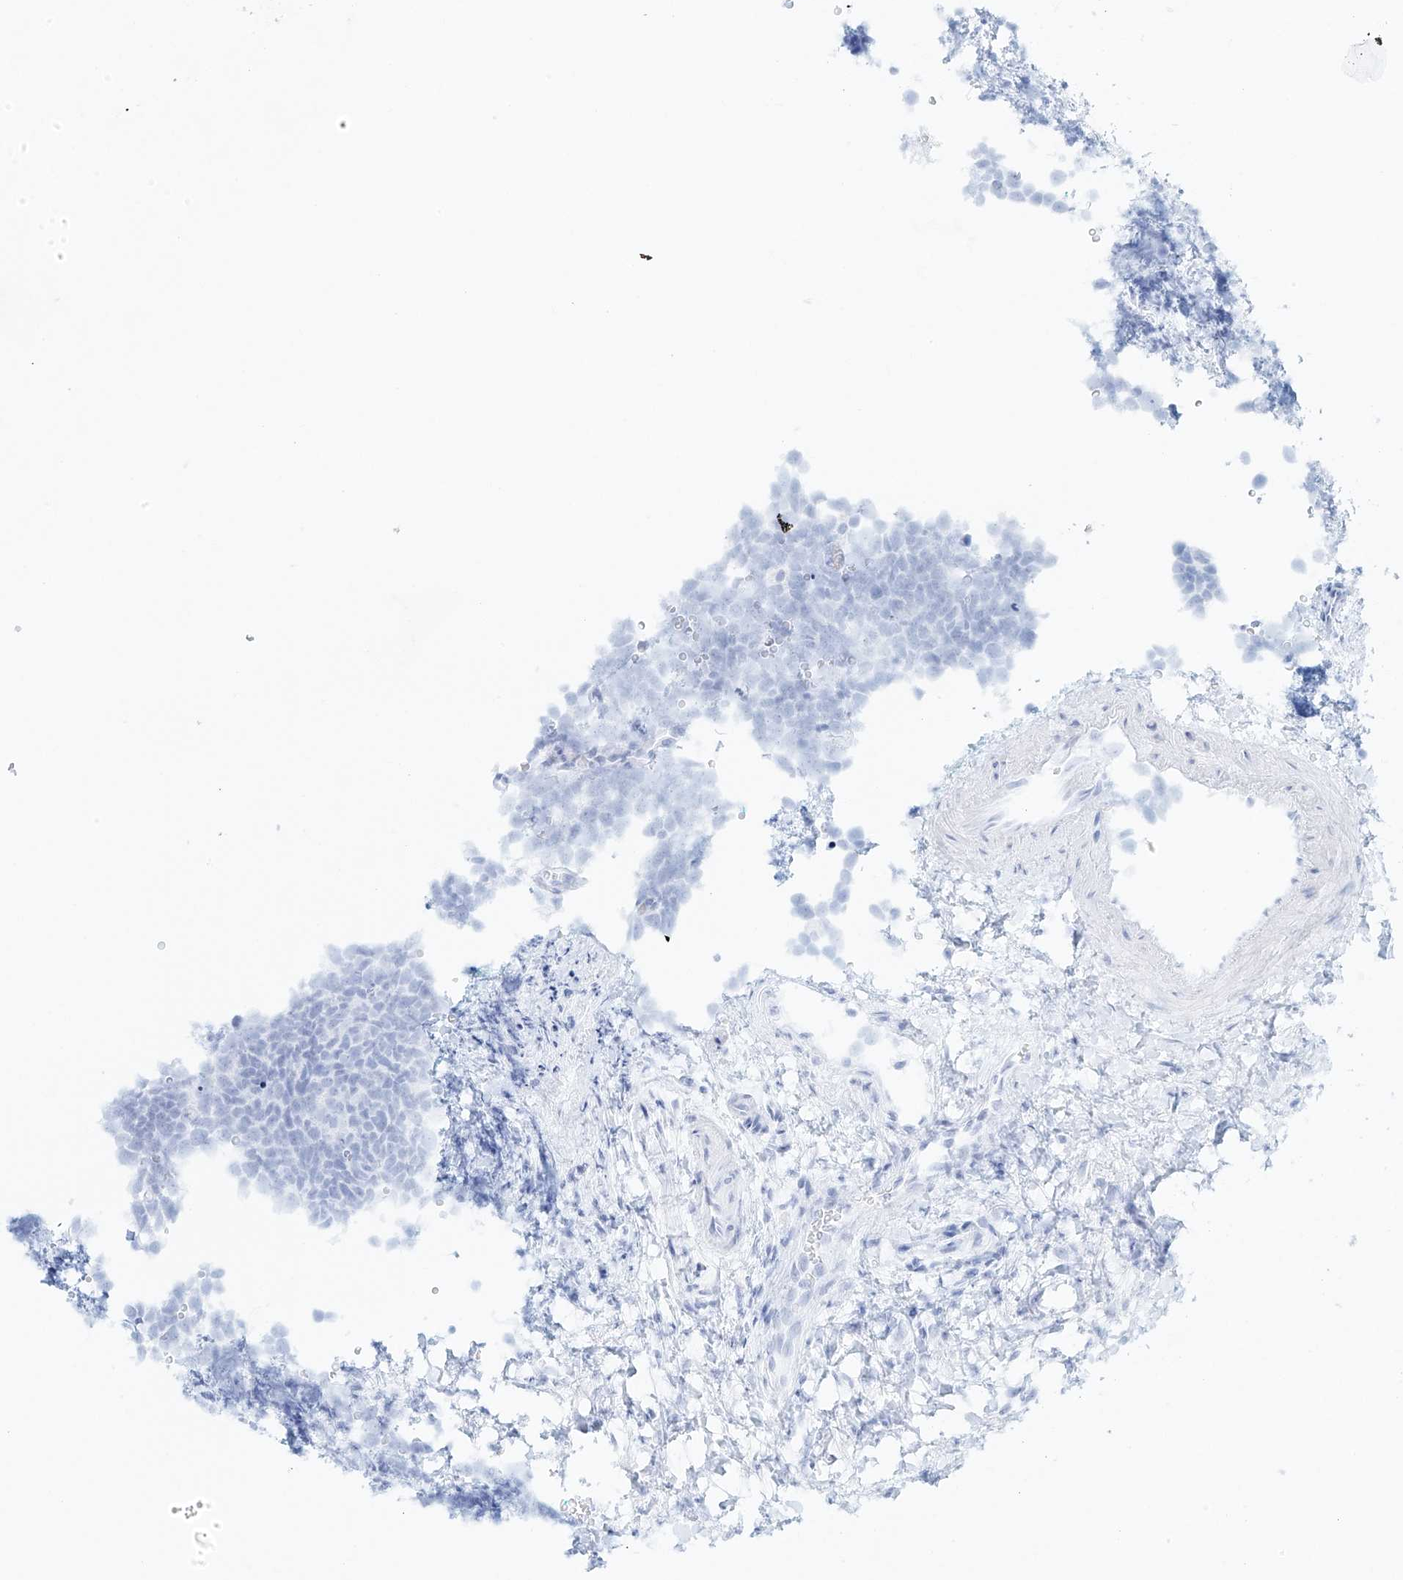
{"staining": {"intensity": "negative", "quantity": "none", "location": "none"}, "tissue": "urothelial cancer", "cell_type": "Tumor cells", "image_type": "cancer", "snomed": [{"axis": "morphology", "description": "Urothelial carcinoma, High grade"}, {"axis": "topography", "description": "Urinary bladder"}], "caption": "This is an immunohistochemistry histopathology image of human high-grade urothelial carcinoma. There is no staining in tumor cells.", "gene": "SLC2A12", "patient": {"sex": "female", "age": 82}}